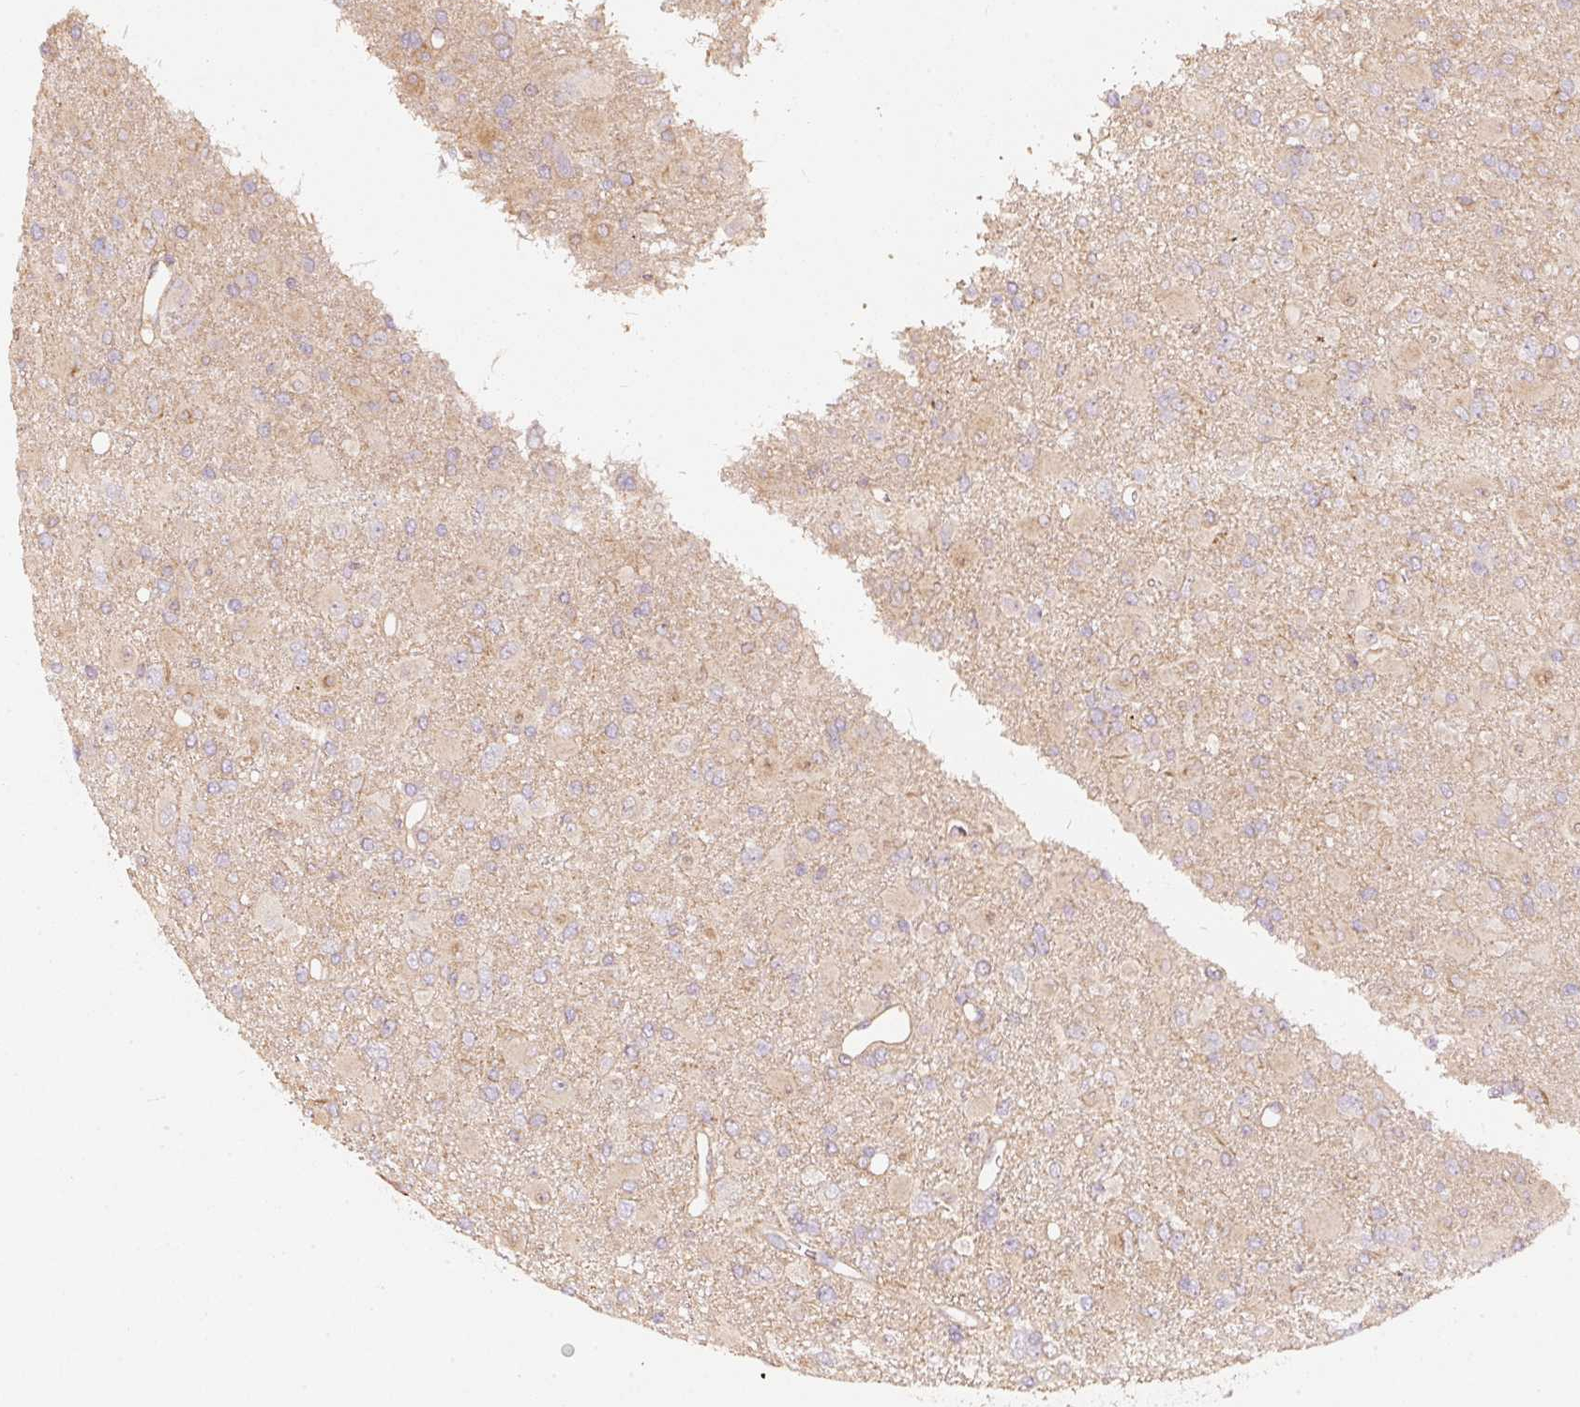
{"staining": {"intensity": "negative", "quantity": "none", "location": "none"}, "tissue": "glioma", "cell_type": "Tumor cells", "image_type": "cancer", "snomed": [{"axis": "morphology", "description": "Glioma, malignant, Low grade"}, {"axis": "topography", "description": "Brain"}], "caption": "DAB (3,3'-diaminobenzidine) immunohistochemical staining of human glioma exhibits no significant positivity in tumor cells.", "gene": "CEP95", "patient": {"sex": "male", "age": 65}}